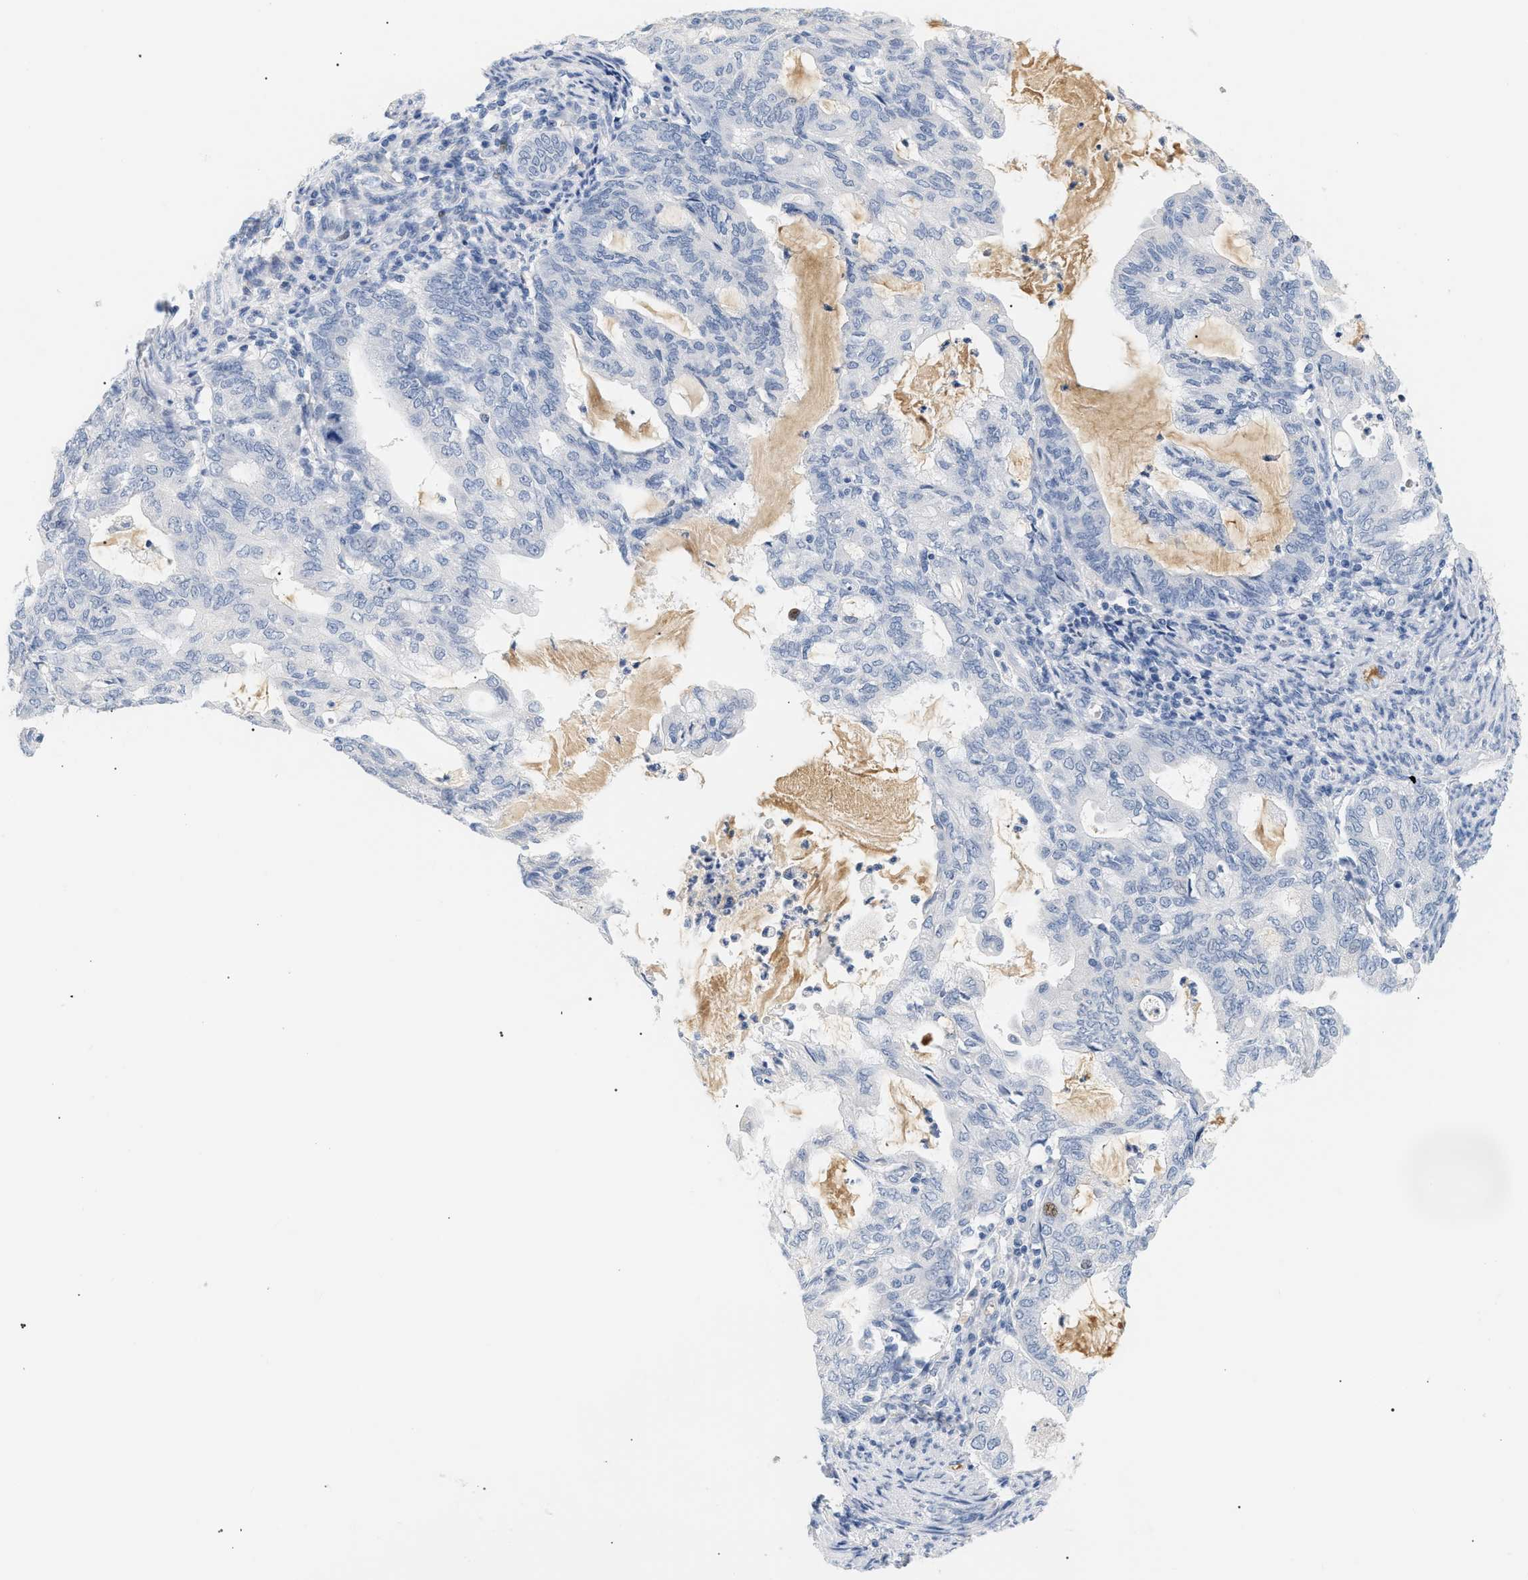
{"staining": {"intensity": "negative", "quantity": "none", "location": "none"}, "tissue": "endometrial cancer", "cell_type": "Tumor cells", "image_type": "cancer", "snomed": [{"axis": "morphology", "description": "Adenocarcinoma, NOS"}, {"axis": "topography", "description": "Endometrium"}], "caption": "The immunohistochemistry micrograph has no significant positivity in tumor cells of endometrial cancer (adenocarcinoma) tissue.", "gene": "CFH", "patient": {"sex": "female", "age": 86}}